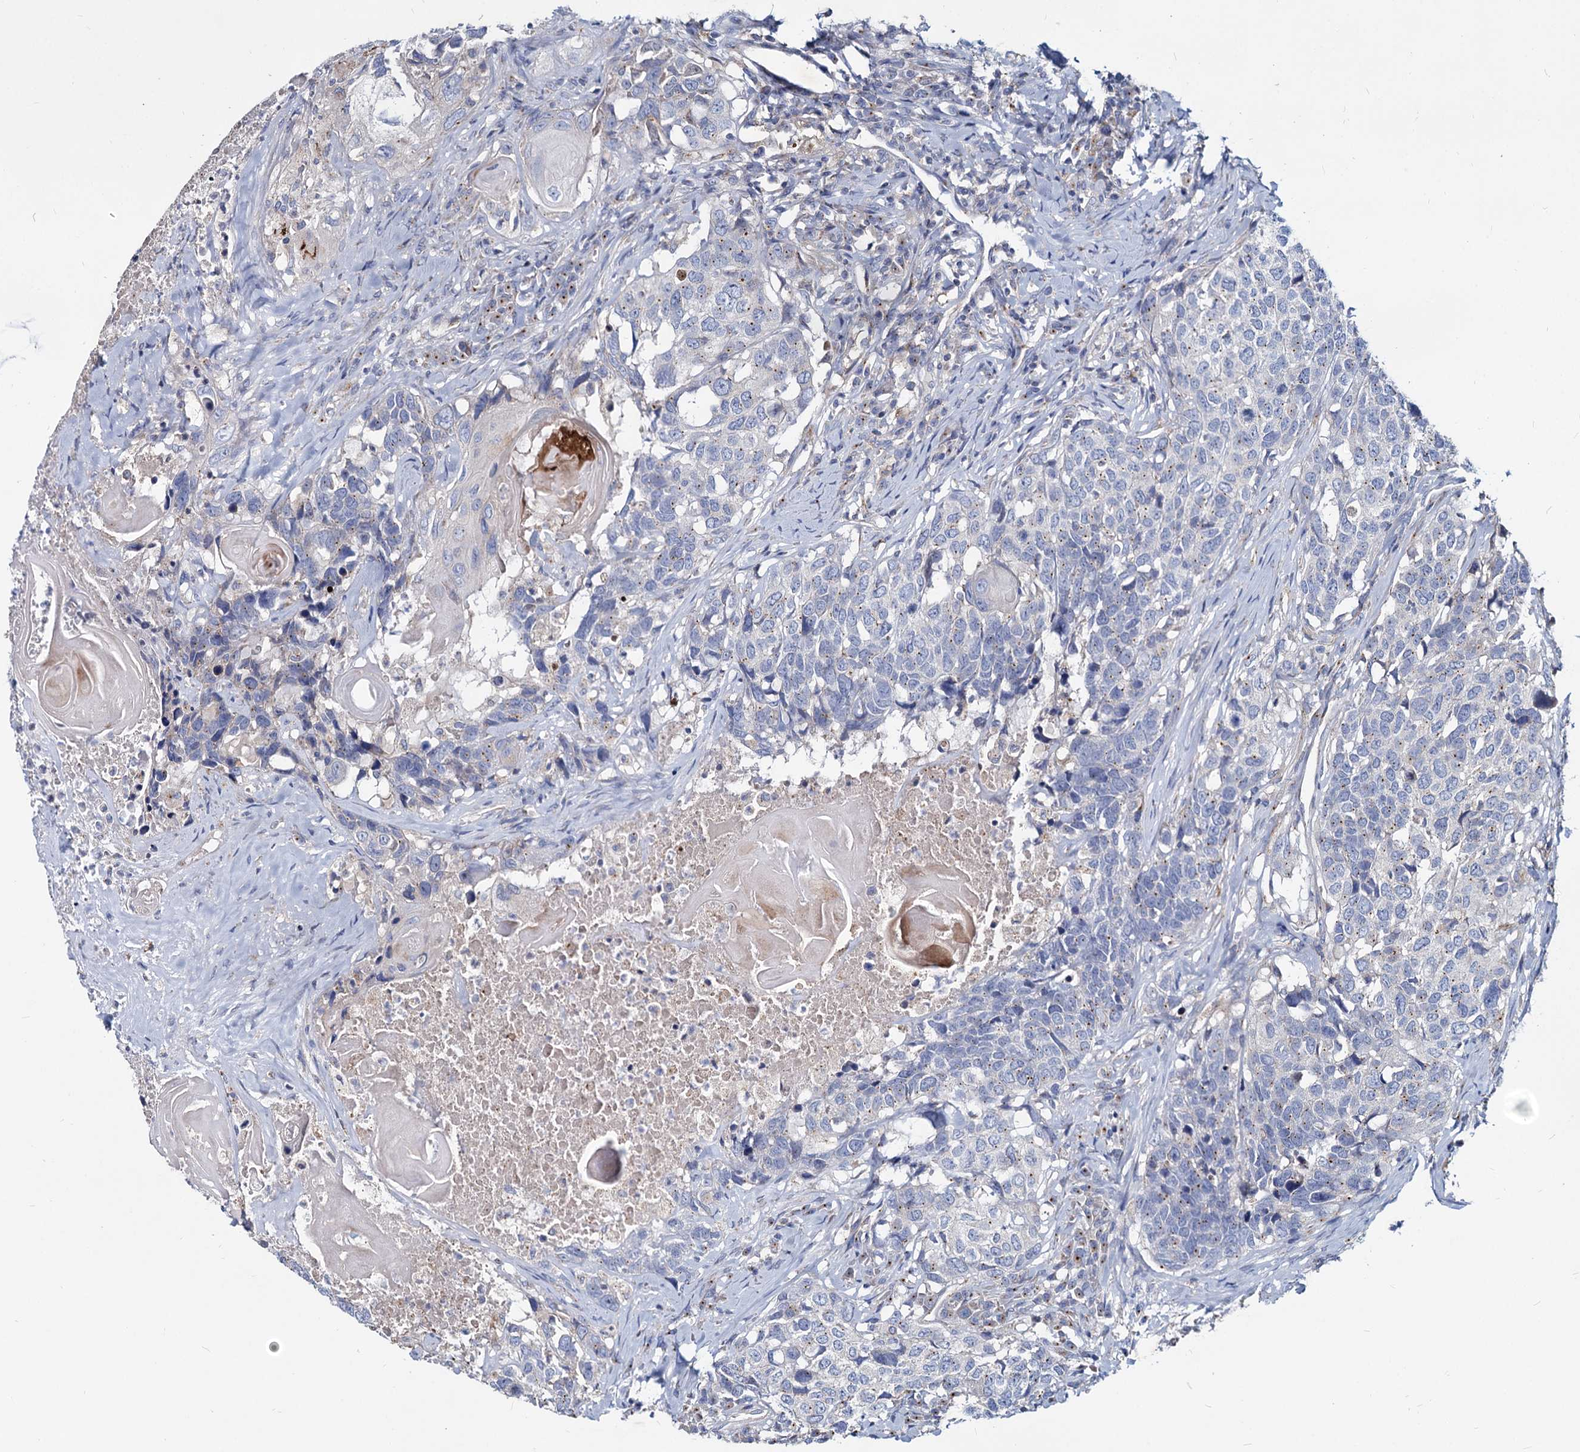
{"staining": {"intensity": "negative", "quantity": "none", "location": "none"}, "tissue": "head and neck cancer", "cell_type": "Tumor cells", "image_type": "cancer", "snomed": [{"axis": "morphology", "description": "Squamous cell carcinoma, NOS"}, {"axis": "topography", "description": "Head-Neck"}], "caption": "This is an immunohistochemistry (IHC) histopathology image of head and neck cancer (squamous cell carcinoma). There is no staining in tumor cells.", "gene": "AGBL4", "patient": {"sex": "male", "age": 66}}